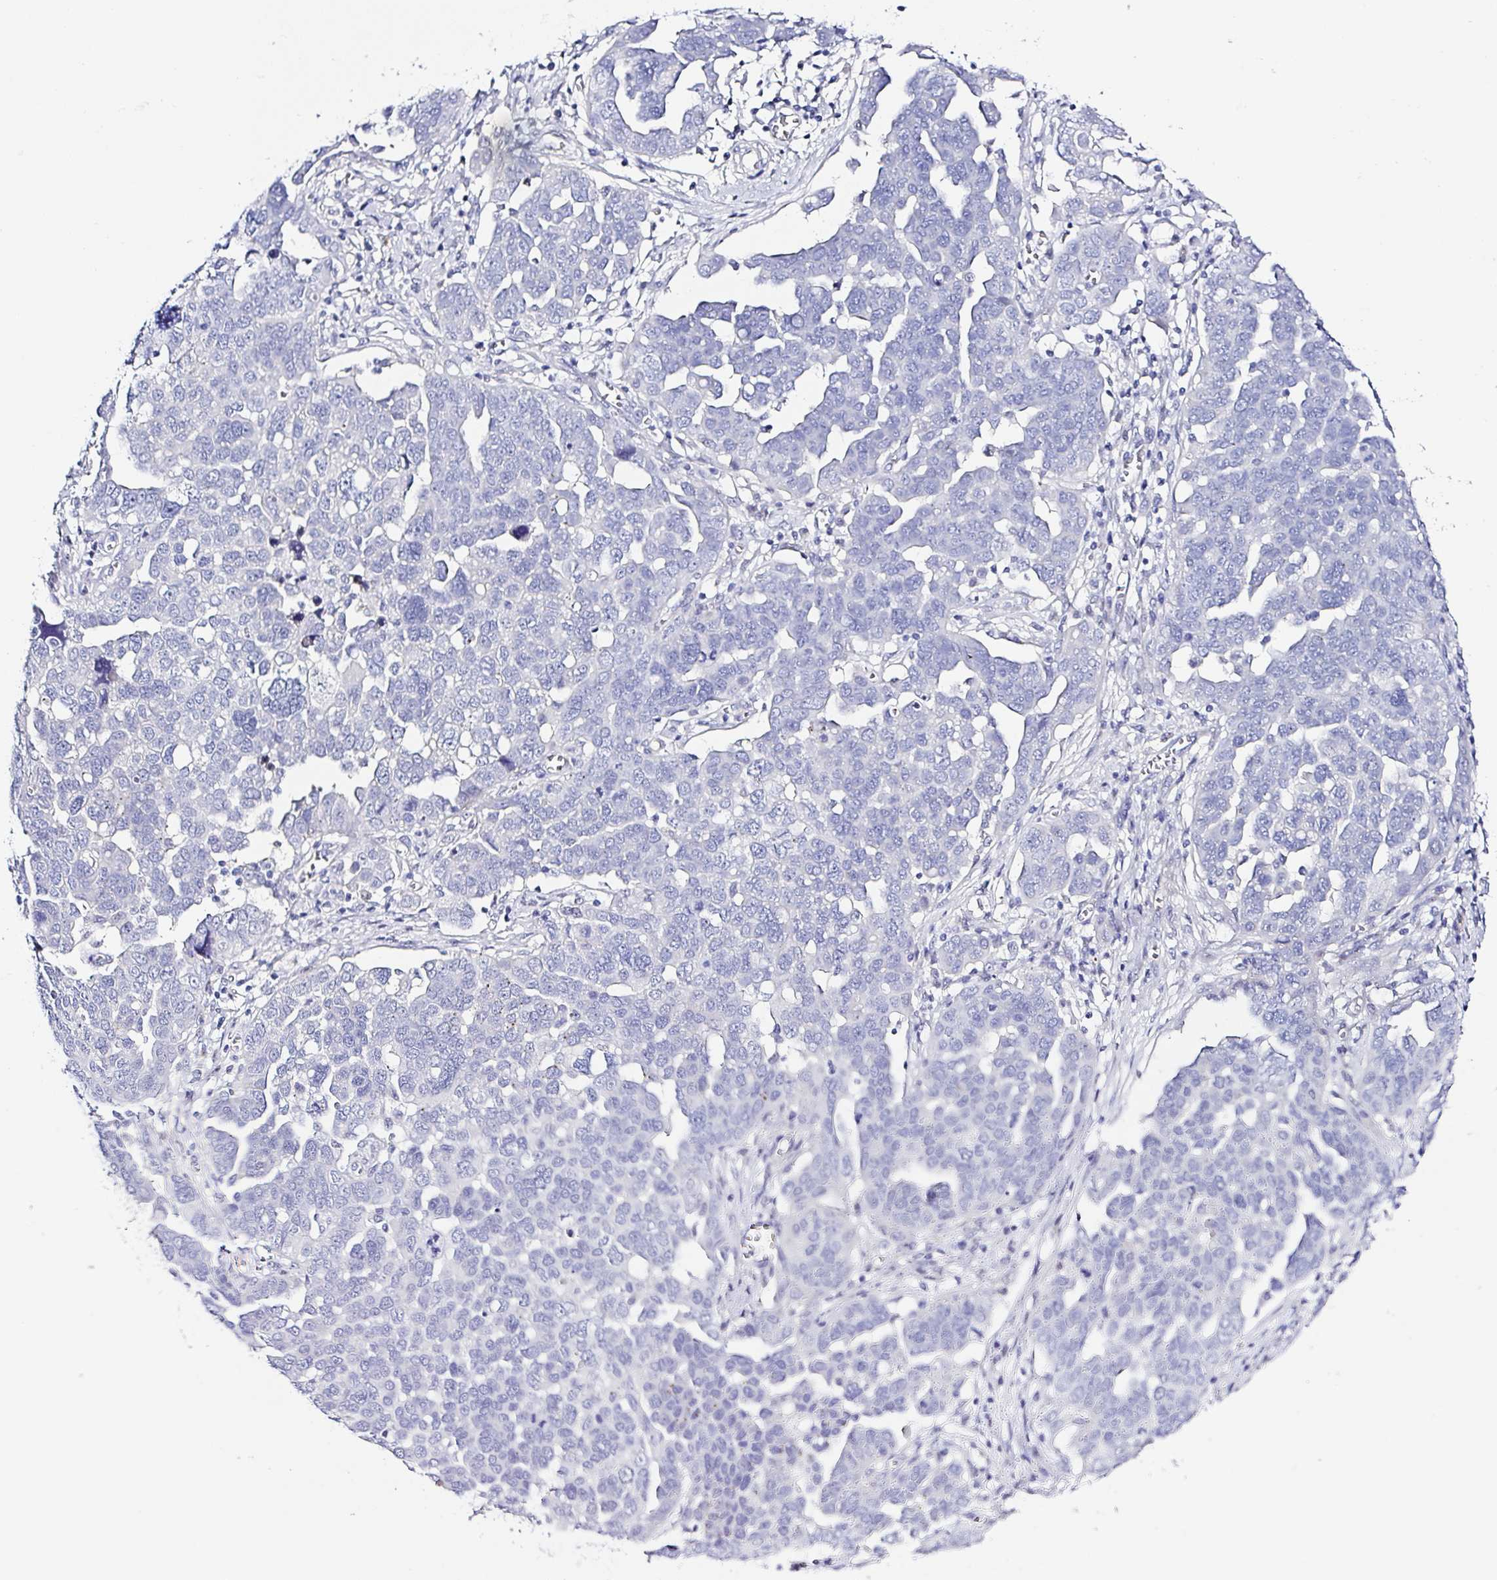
{"staining": {"intensity": "negative", "quantity": "none", "location": "none"}, "tissue": "ovarian cancer", "cell_type": "Tumor cells", "image_type": "cancer", "snomed": [{"axis": "morphology", "description": "Cystadenocarcinoma, serous, NOS"}, {"axis": "topography", "description": "Ovary"}], "caption": "A high-resolution photomicrograph shows immunohistochemistry staining of ovarian cancer, which demonstrates no significant positivity in tumor cells.", "gene": "PPFIA4", "patient": {"sex": "female", "age": 59}}